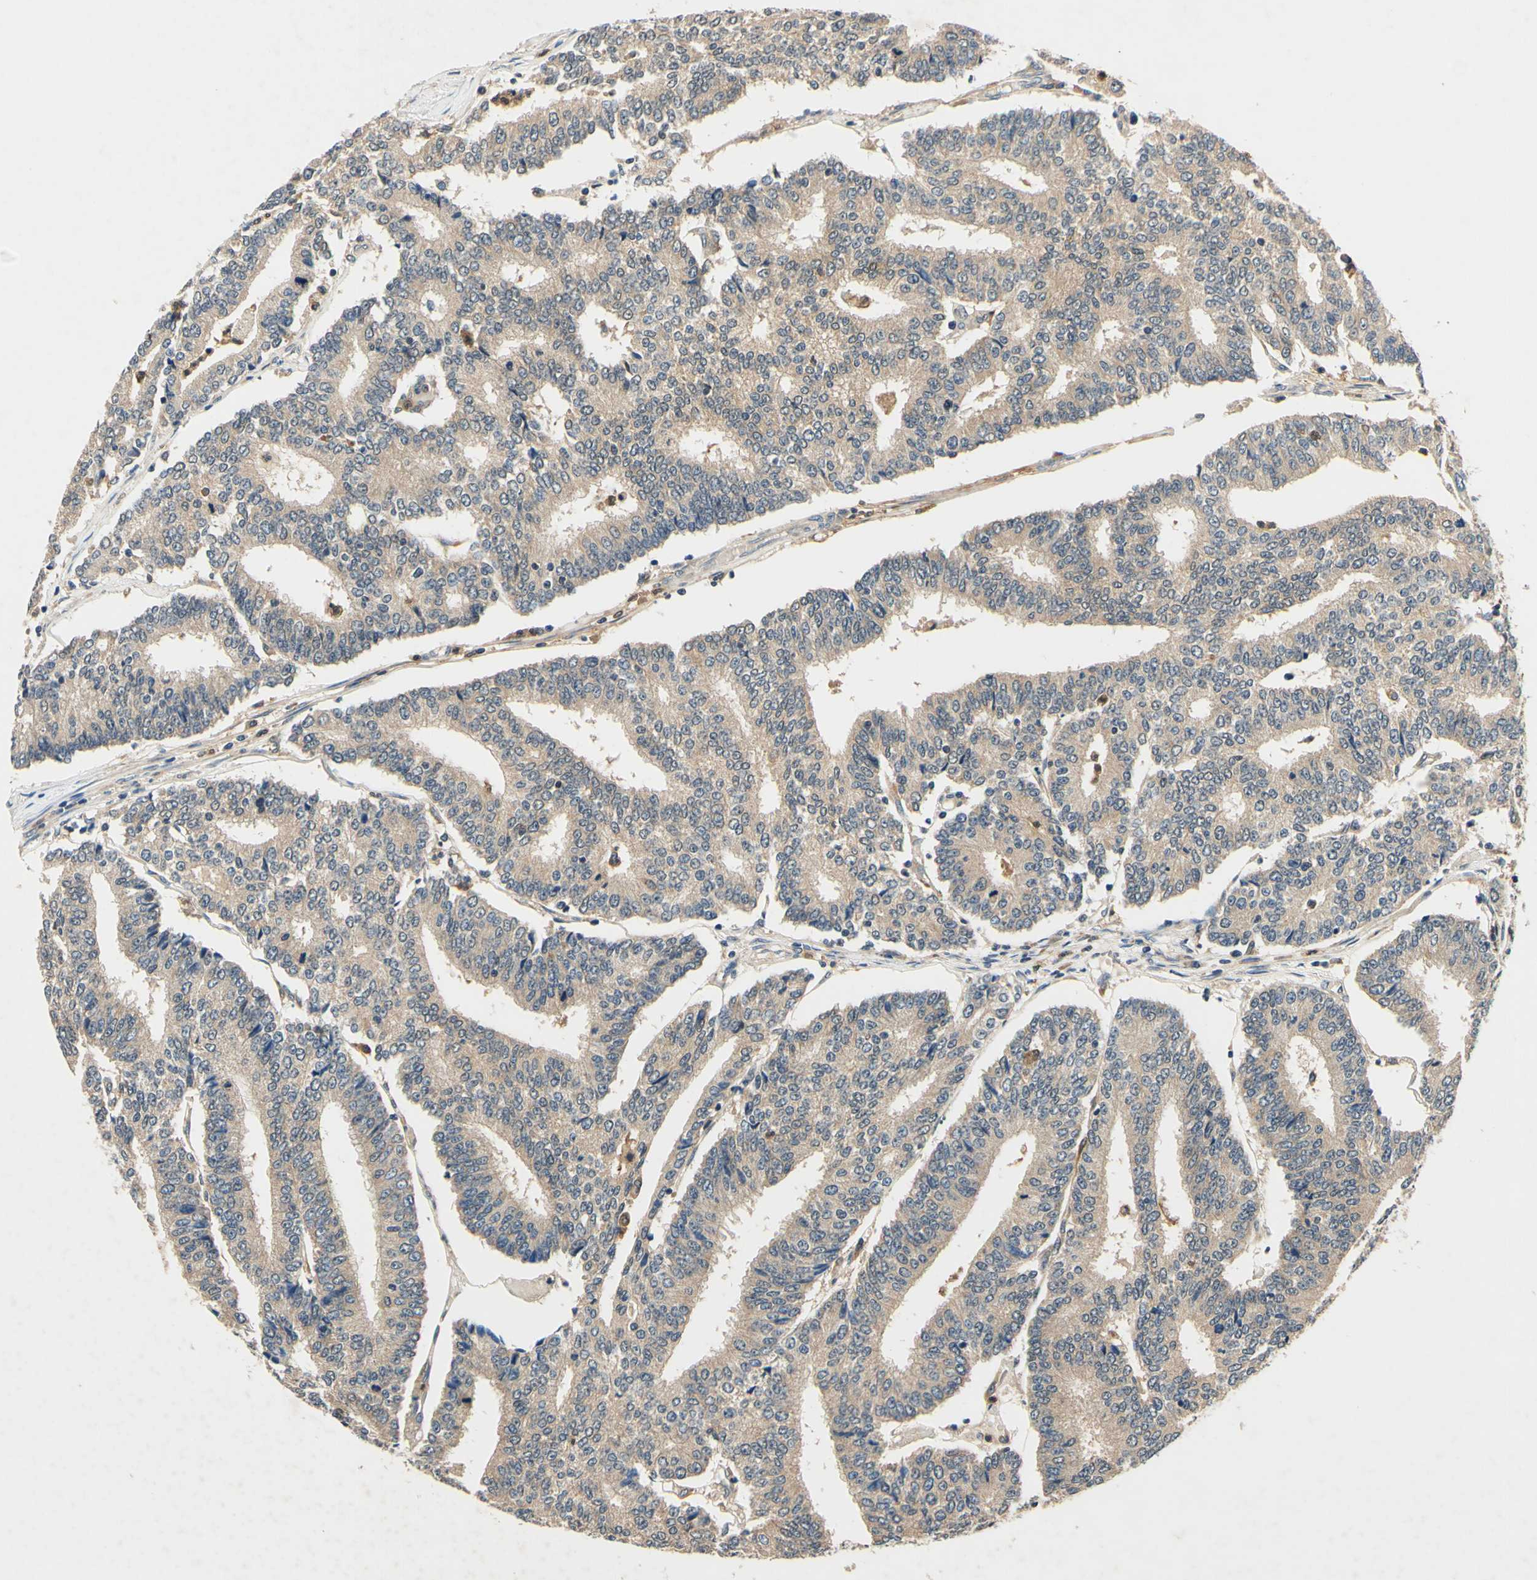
{"staining": {"intensity": "weak", "quantity": ">75%", "location": "cytoplasmic/membranous"}, "tissue": "prostate cancer", "cell_type": "Tumor cells", "image_type": "cancer", "snomed": [{"axis": "morphology", "description": "Normal tissue, NOS"}, {"axis": "morphology", "description": "Adenocarcinoma, High grade"}, {"axis": "topography", "description": "Prostate"}, {"axis": "topography", "description": "Seminal veicle"}], "caption": "Immunohistochemical staining of human prostate cancer displays weak cytoplasmic/membranous protein expression in approximately >75% of tumor cells.", "gene": "PLA2G4A", "patient": {"sex": "male", "age": 55}}